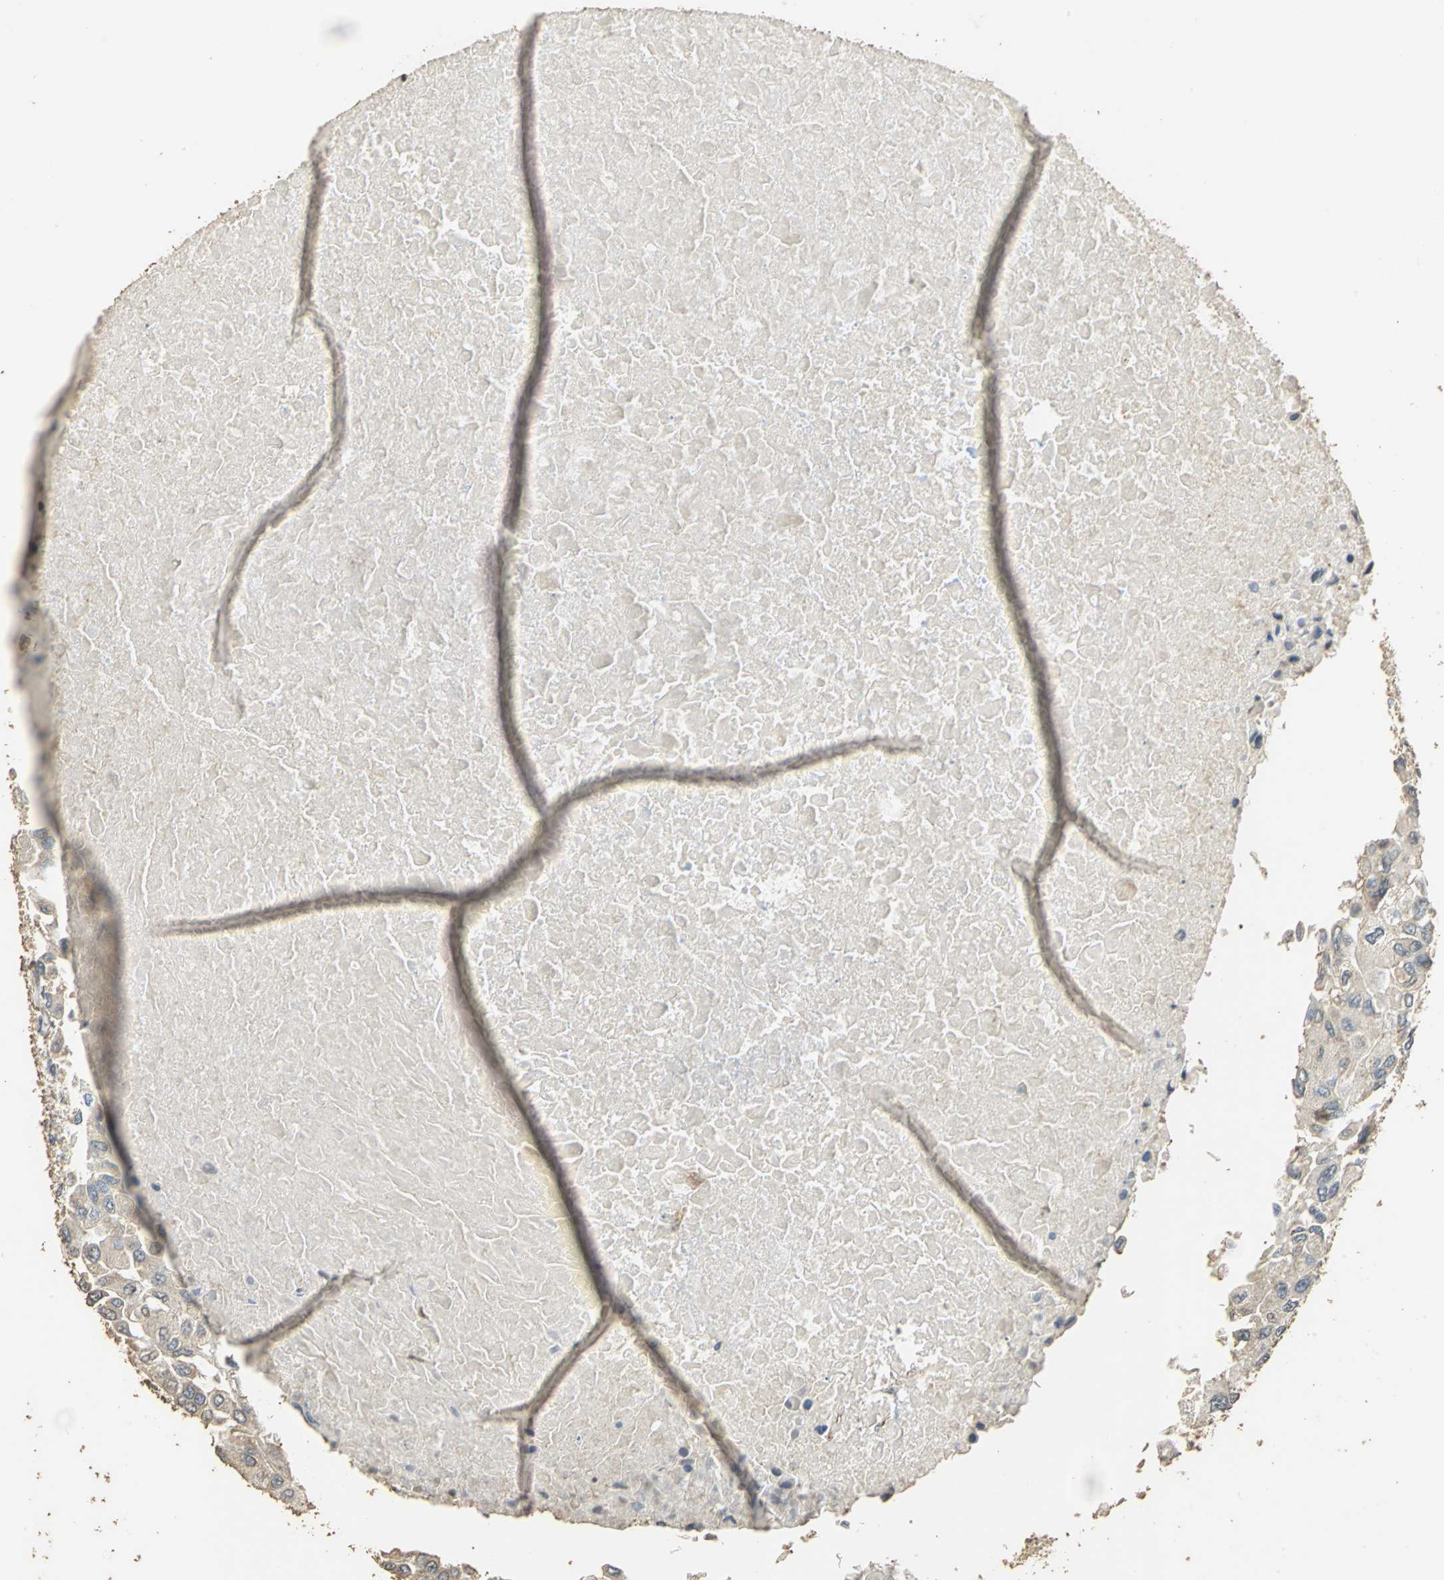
{"staining": {"intensity": "weak", "quantity": ">75%", "location": "cytoplasmic/membranous"}, "tissue": "breast cancer", "cell_type": "Tumor cells", "image_type": "cancer", "snomed": [{"axis": "morphology", "description": "Normal tissue, NOS"}, {"axis": "morphology", "description": "Duct carcinoma"}, {"axis": "topography", "description": "Breast"}], "caption": "About >75% of tumor cells in breast cancer reveal weak cytoplasmic/membranous protein positivity as visualized by brown immunohistochemical staining.", "gene": "ACSL4", "patient": {"sex": "female", "age": 49}}